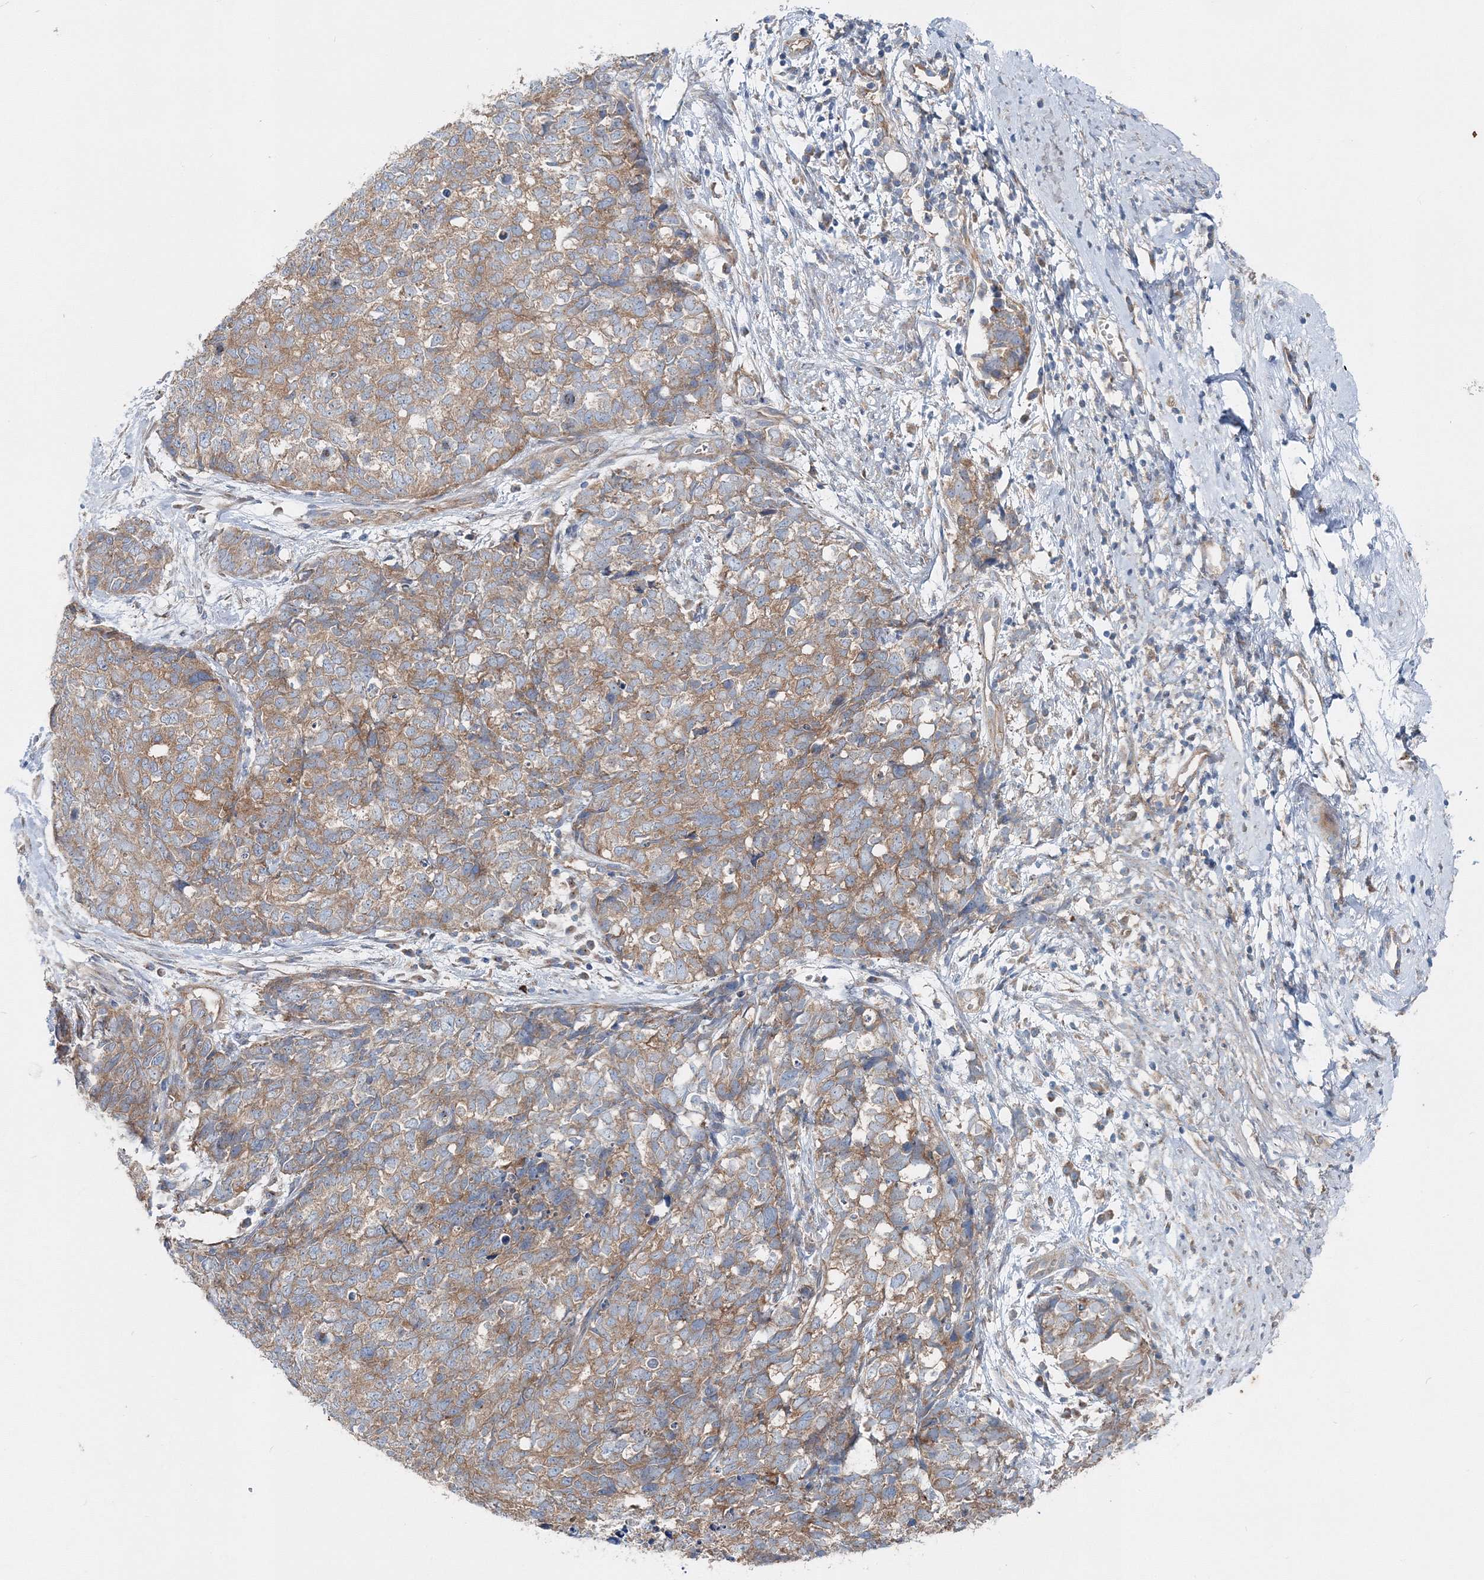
{"staining": {"intensity": "moderate", "quantity": ">75%", "location": "cytoplasmic/membranous"}, "tissue": "cervical cancer", "cell_type": "Tumor cells", "image_type": "cancer", "snomed": [{"axis": "morphology", "description": "Squamous cell carcinoma, NOS"}, {"axis": "topography", "description": "Cervix"}], "caption": "This photomicrograph reveals immunohistochemistry staining of human cervical cancer (squamous cell carcinoma), with medium moderate cytoplasmic/membranous staining in about >75% of tumor cells.", "gene": "MPHOSPH9", "patient": {"sex": "female", "age": 63}}